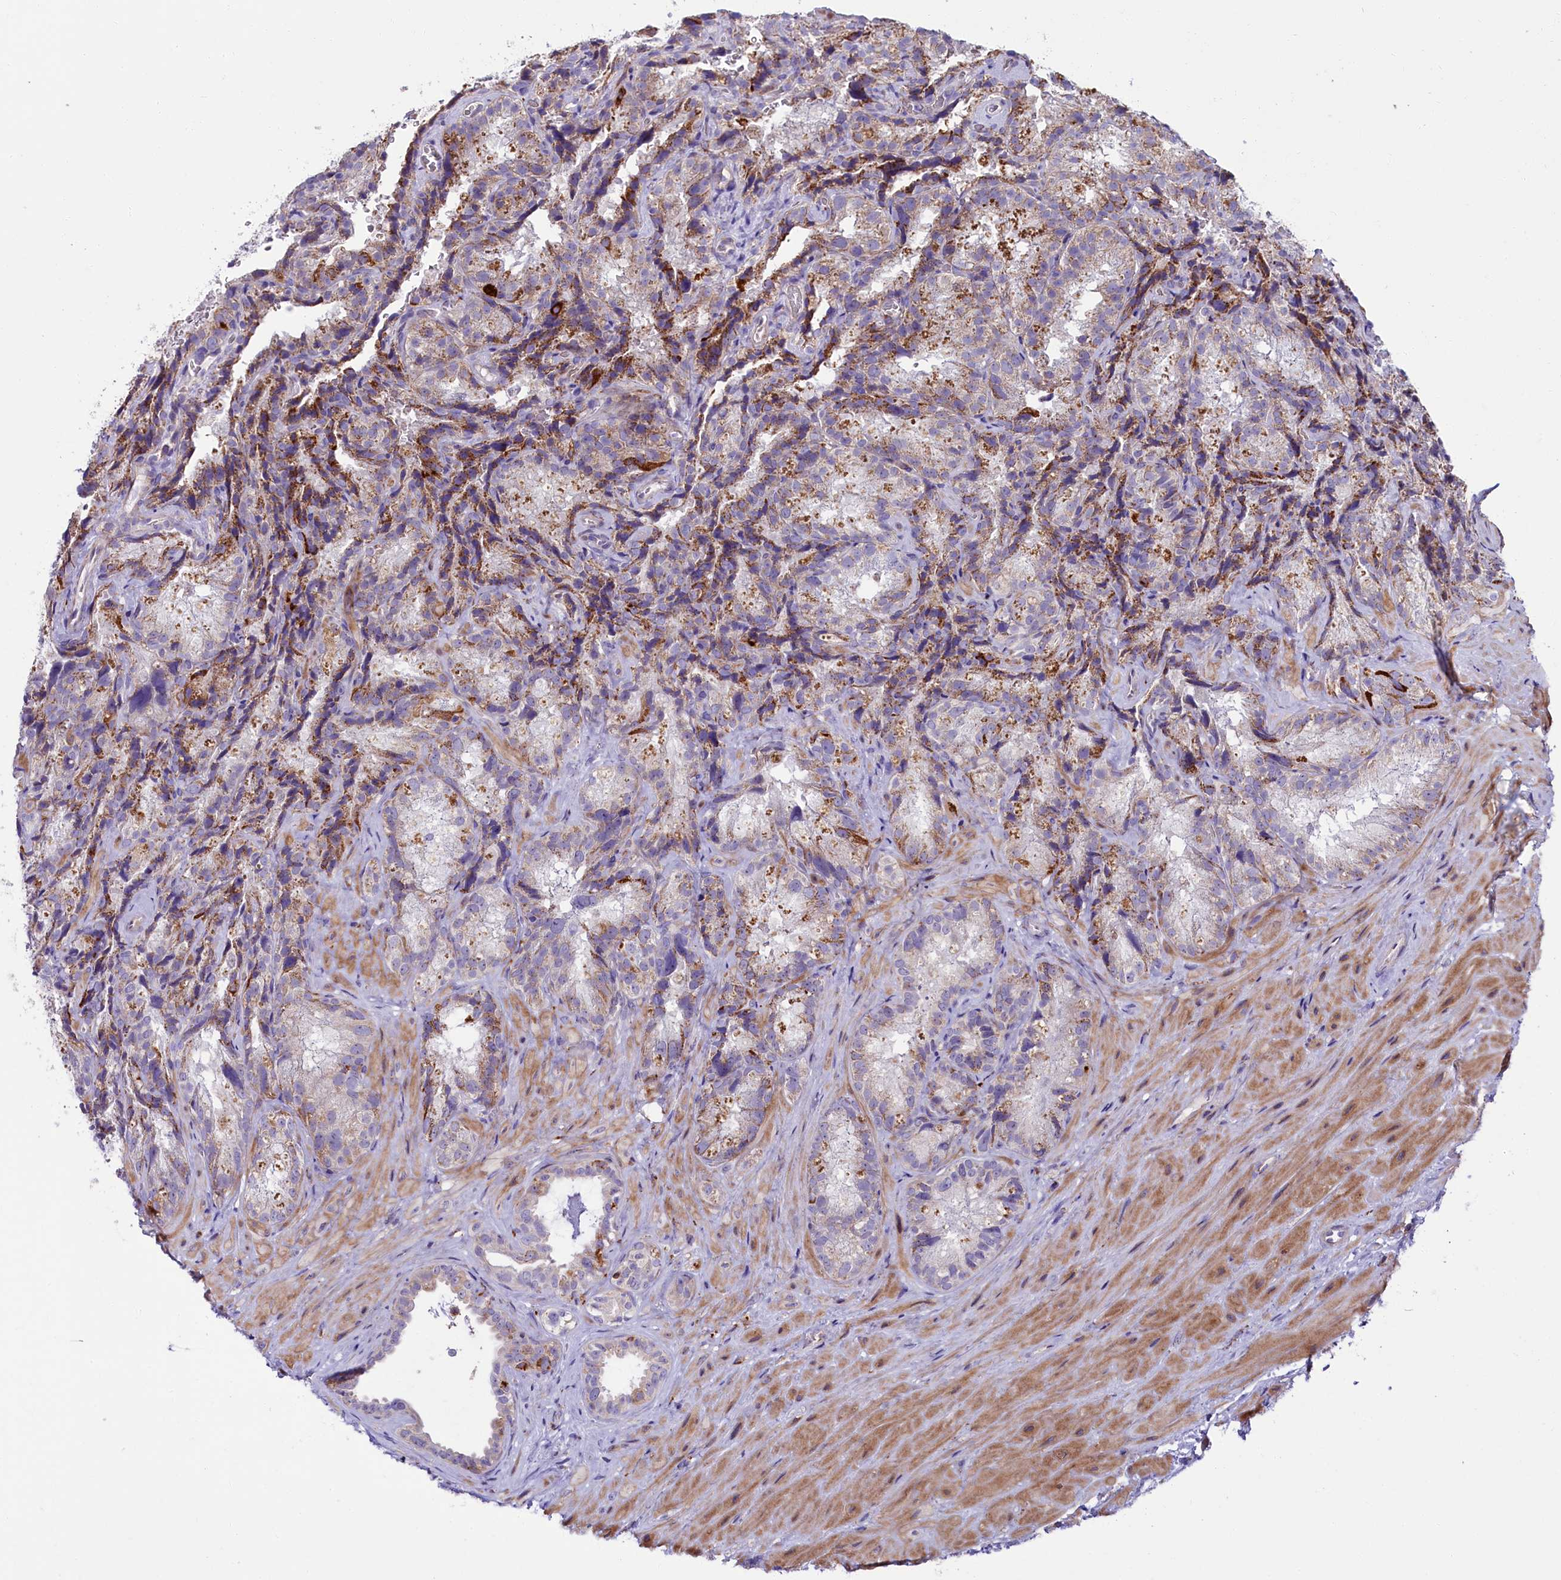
{"staining": {"intensity": "moderate", "quantity": "<25%", "location": "cytoplasmic/membranous"}, "tissue": "seminal vesicle", "cell_type": "Glandular cells", "image_type": "normal", "snomed": [{"axis": "morphology", "description": "Normal tissue, NOS"}, {"axis": "topography", "description": "Seminal veicle"}], "caption": "Seminal vesicle stained with a protein marker displays moderate staining in glandular cells.", "gene": "IL20RA", "patient": {"sex": "male", "age": 58}}